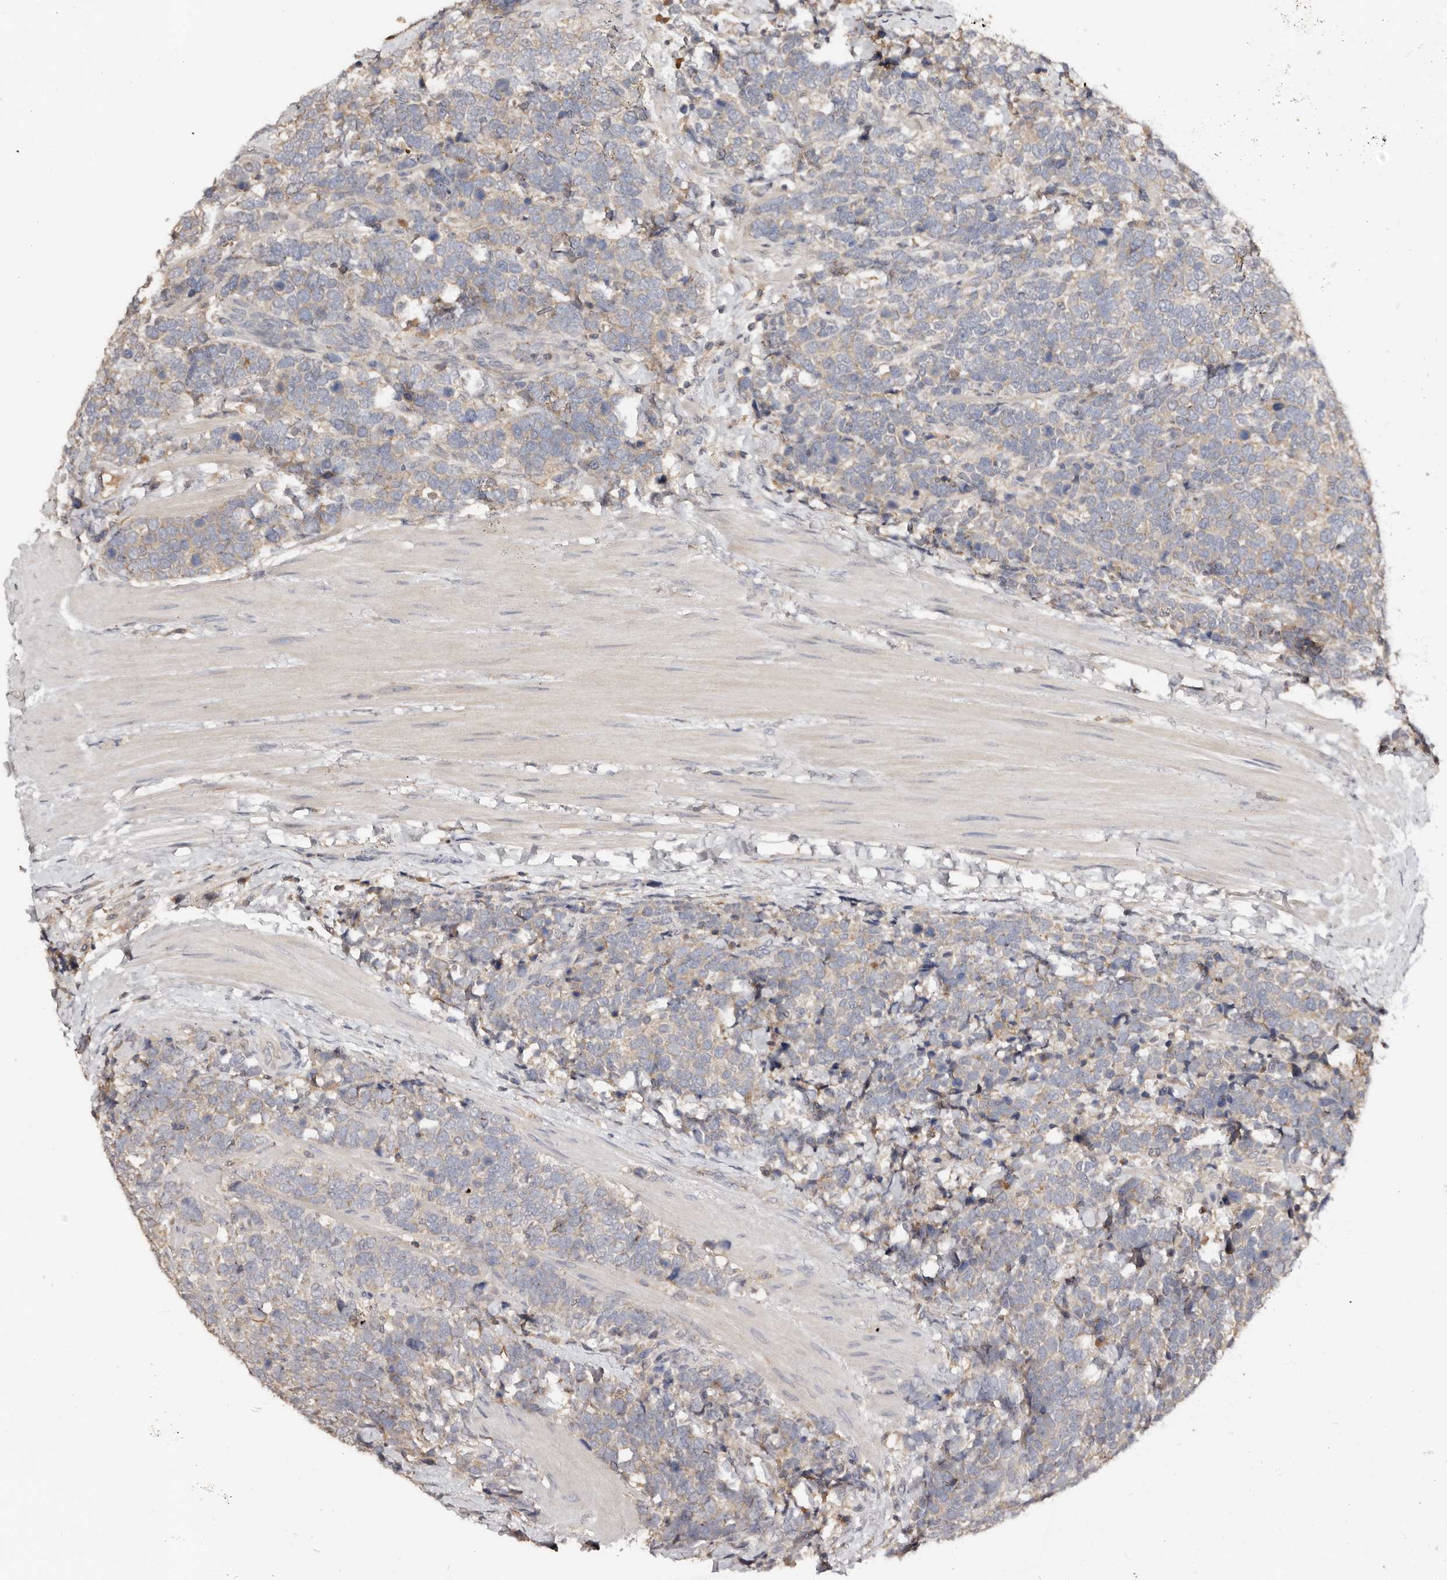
{"staining": {"intensity": "weak", "quantity": "<25%", "location": "cytoplasmic/membranous"}, "tissue": "urothelial cancer", "cell_type": "Tumor cells", "image_type": "cancer", "snomed": [{"axis": "morphology", "description": "Urothelial carcinoma, High grade"}, {"axis": "topography", "description": "Urinary bladder"}], "caption": "This is an immunohistochemistry micrograph of urothelial cancer. There is no positivity in tumor cells.", "gene": "SLC39A2", "patient": {"sex": "female", "age": 82}}